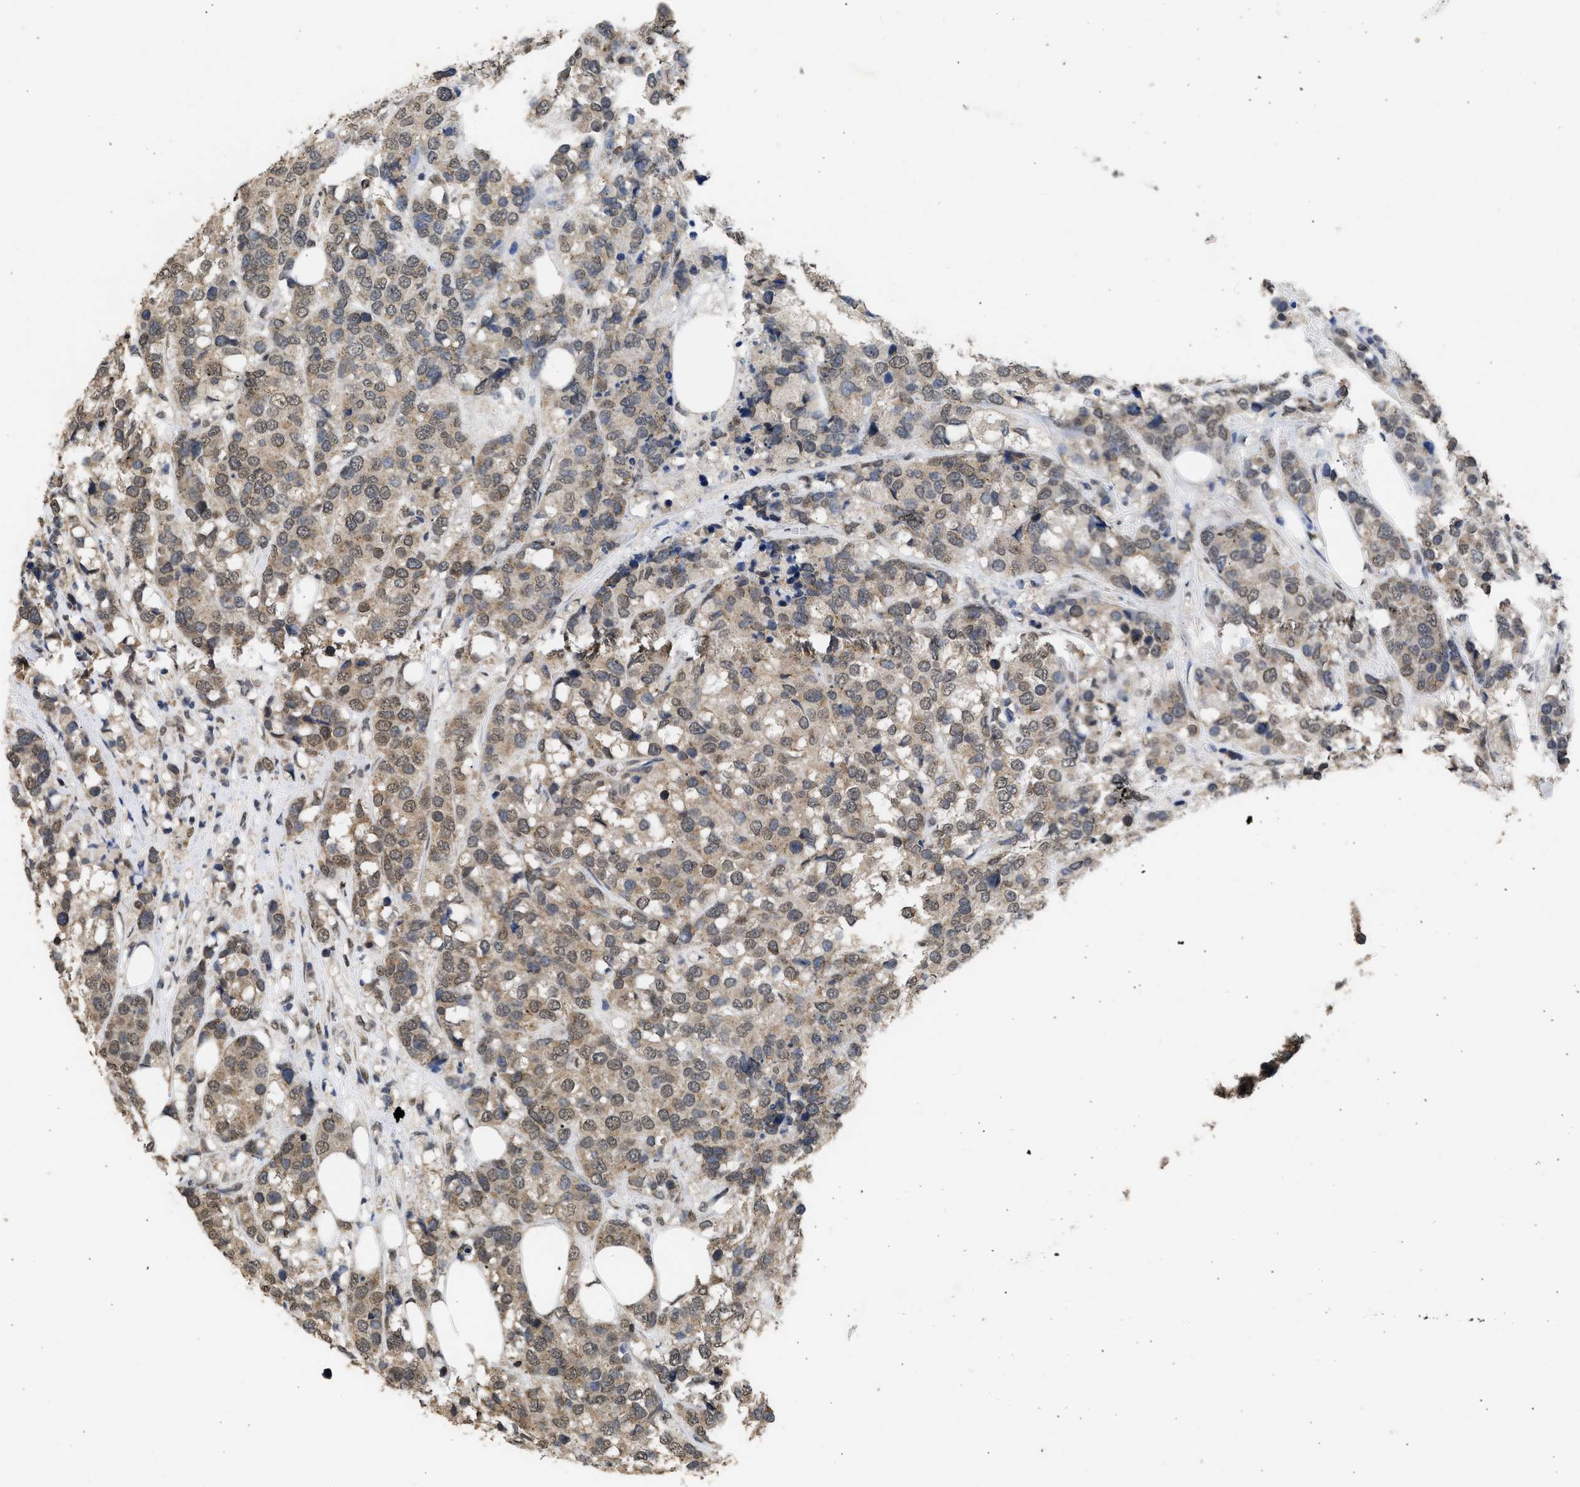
{"staining": {"intensity": "moderate", "quantity": "25%-75%", "location": "cytoplasmic/membranous"}, "tissue": "breast cancer", "cell_type": "Tumor cells", "image_type": "cancer", "snomed": [{"axis": "morphology", "description": "Lobular carcinoma"}, {"axis": "topography", "description": "Breast"}], "caption": "A brown stain labels moderate cytoplasmic/membranous positivity of a protein in human breast cancer (lobular carcinoma) tumor cells.", "gene": "NUP35", "patient": {"sex": "female", "age": 59}}